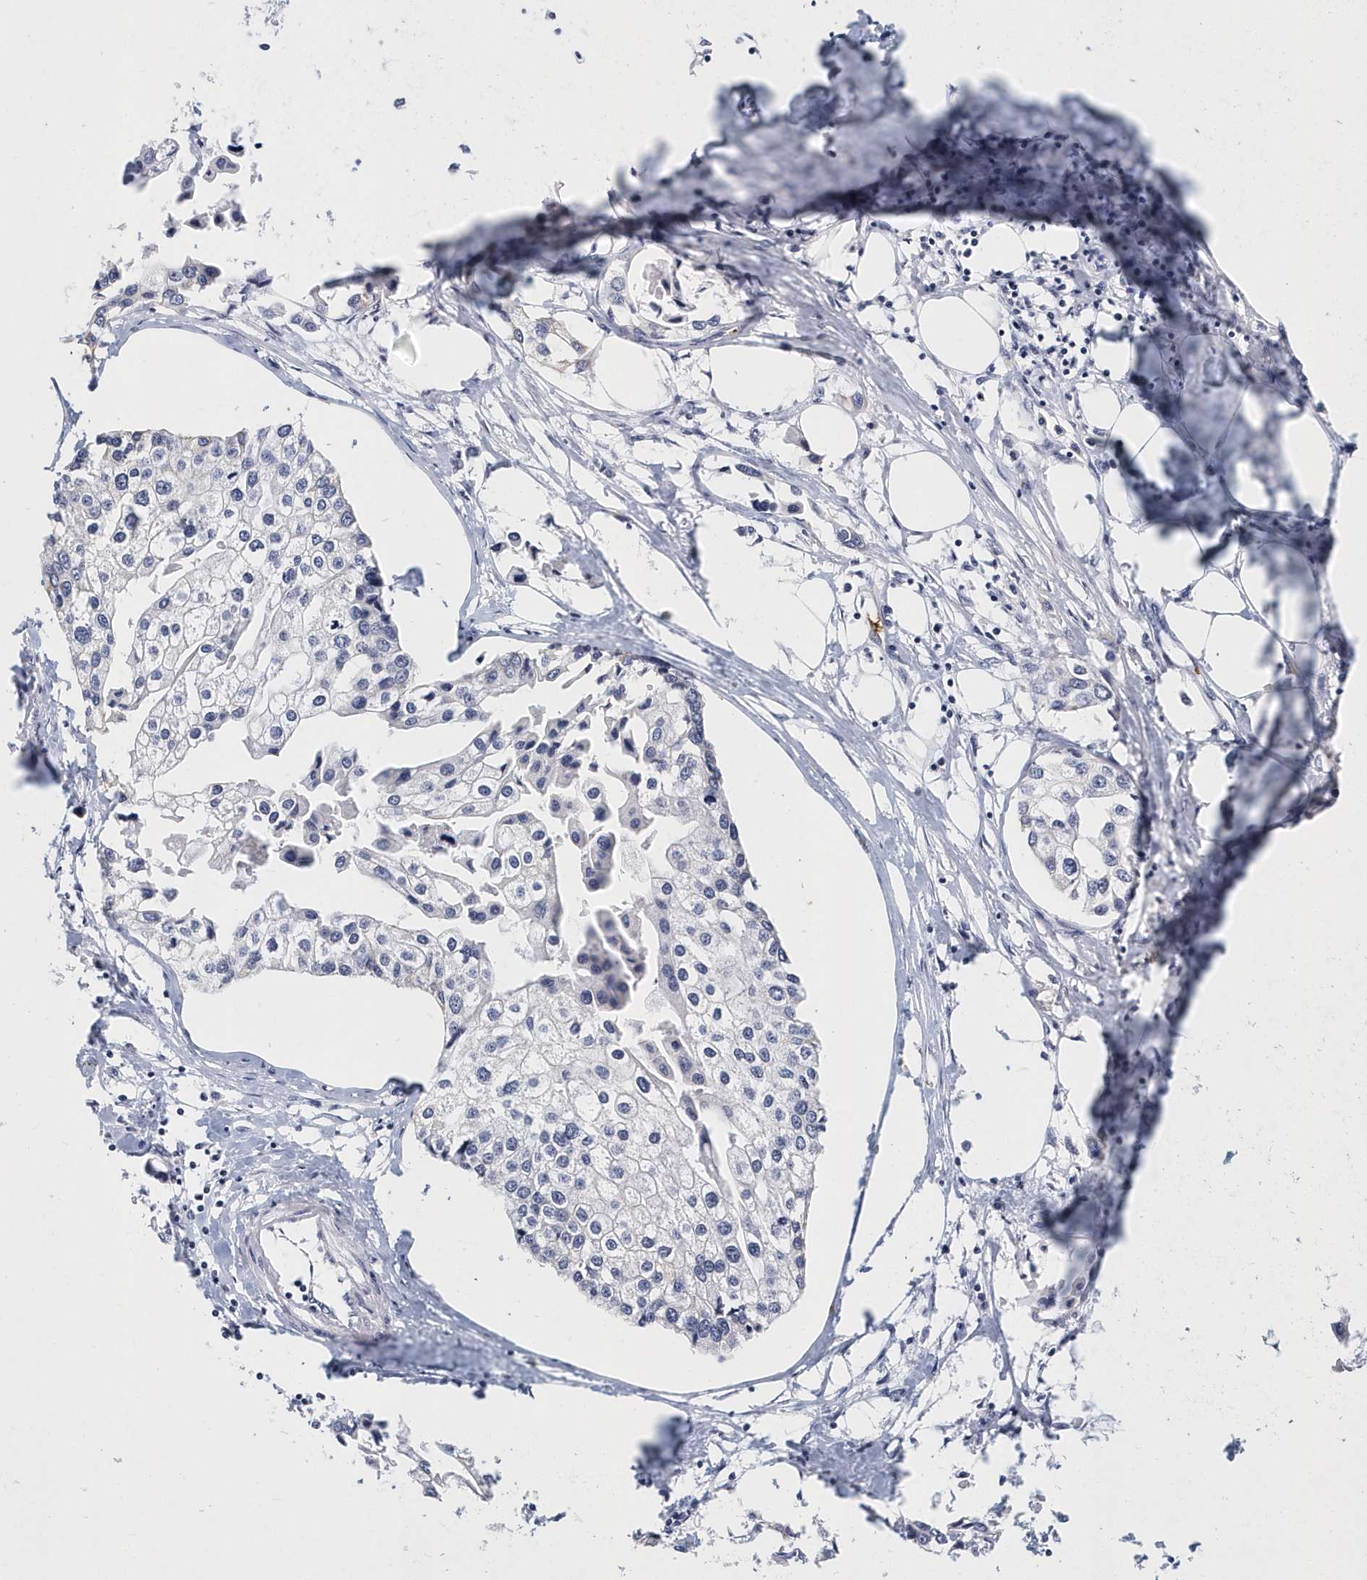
{"staining": {"intensity": "negative", "quantity": "none", "location": "none"}, "tissue": "urothelial cancer", "cell_type": "Tumor cells", "image_type": "cancer", "snomed": [{"axis": "morphology", "description": "Urothelial carcinoma, High grade"}, {"axis": "topography", "description": "Urinary bladder"}], "caption": "Tumor cells are negative for brown protein staining in urothelial cancer.", "gene": "ITGA2B", "patient": {"sex": "male", "age": 64}}